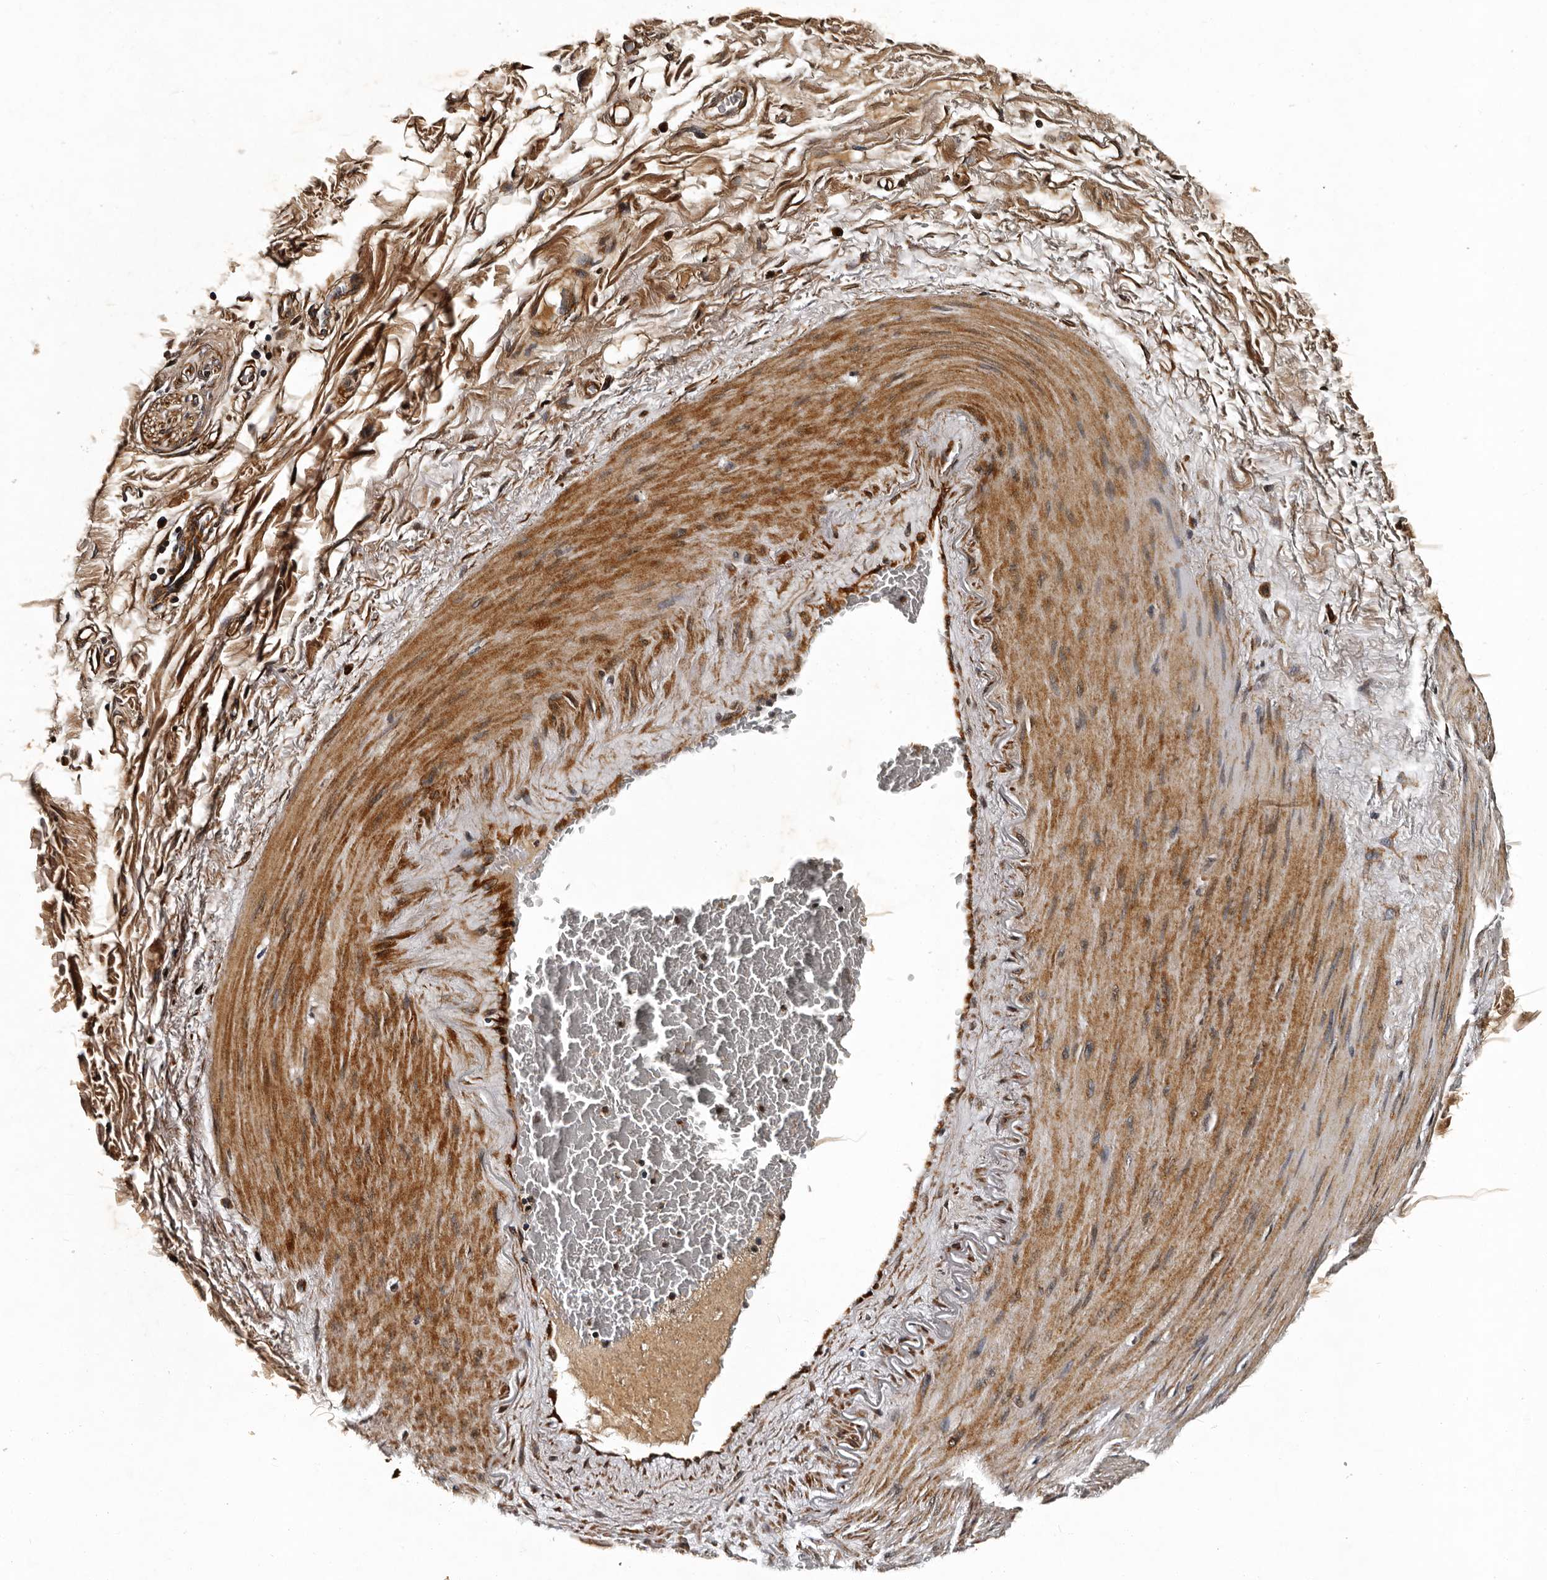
{"staining": {"intensity": "weak", "quantity": ">75%", "location": "cytoplasmic/membranous"}, "tissue": "adipose tissue", "cell_type": "Adipocytes", "image_type": "normal", "snomed": [{"axis": "morphology", "description": "Normal tissue, NOS"}, {"axis": "morphology", "description": "Adenocarcinoma, NOS"}, {"axis": "topography", "description": "Esophagus"}], "caption": "Immunohistochemical staining of unremarkable human adipose tissue exhibits weak cytoplasmic/membranous protein staining in about >75% of adipocytes.", "gene": "CPNE3", "patient": {"sex": "male", "age": 62}}